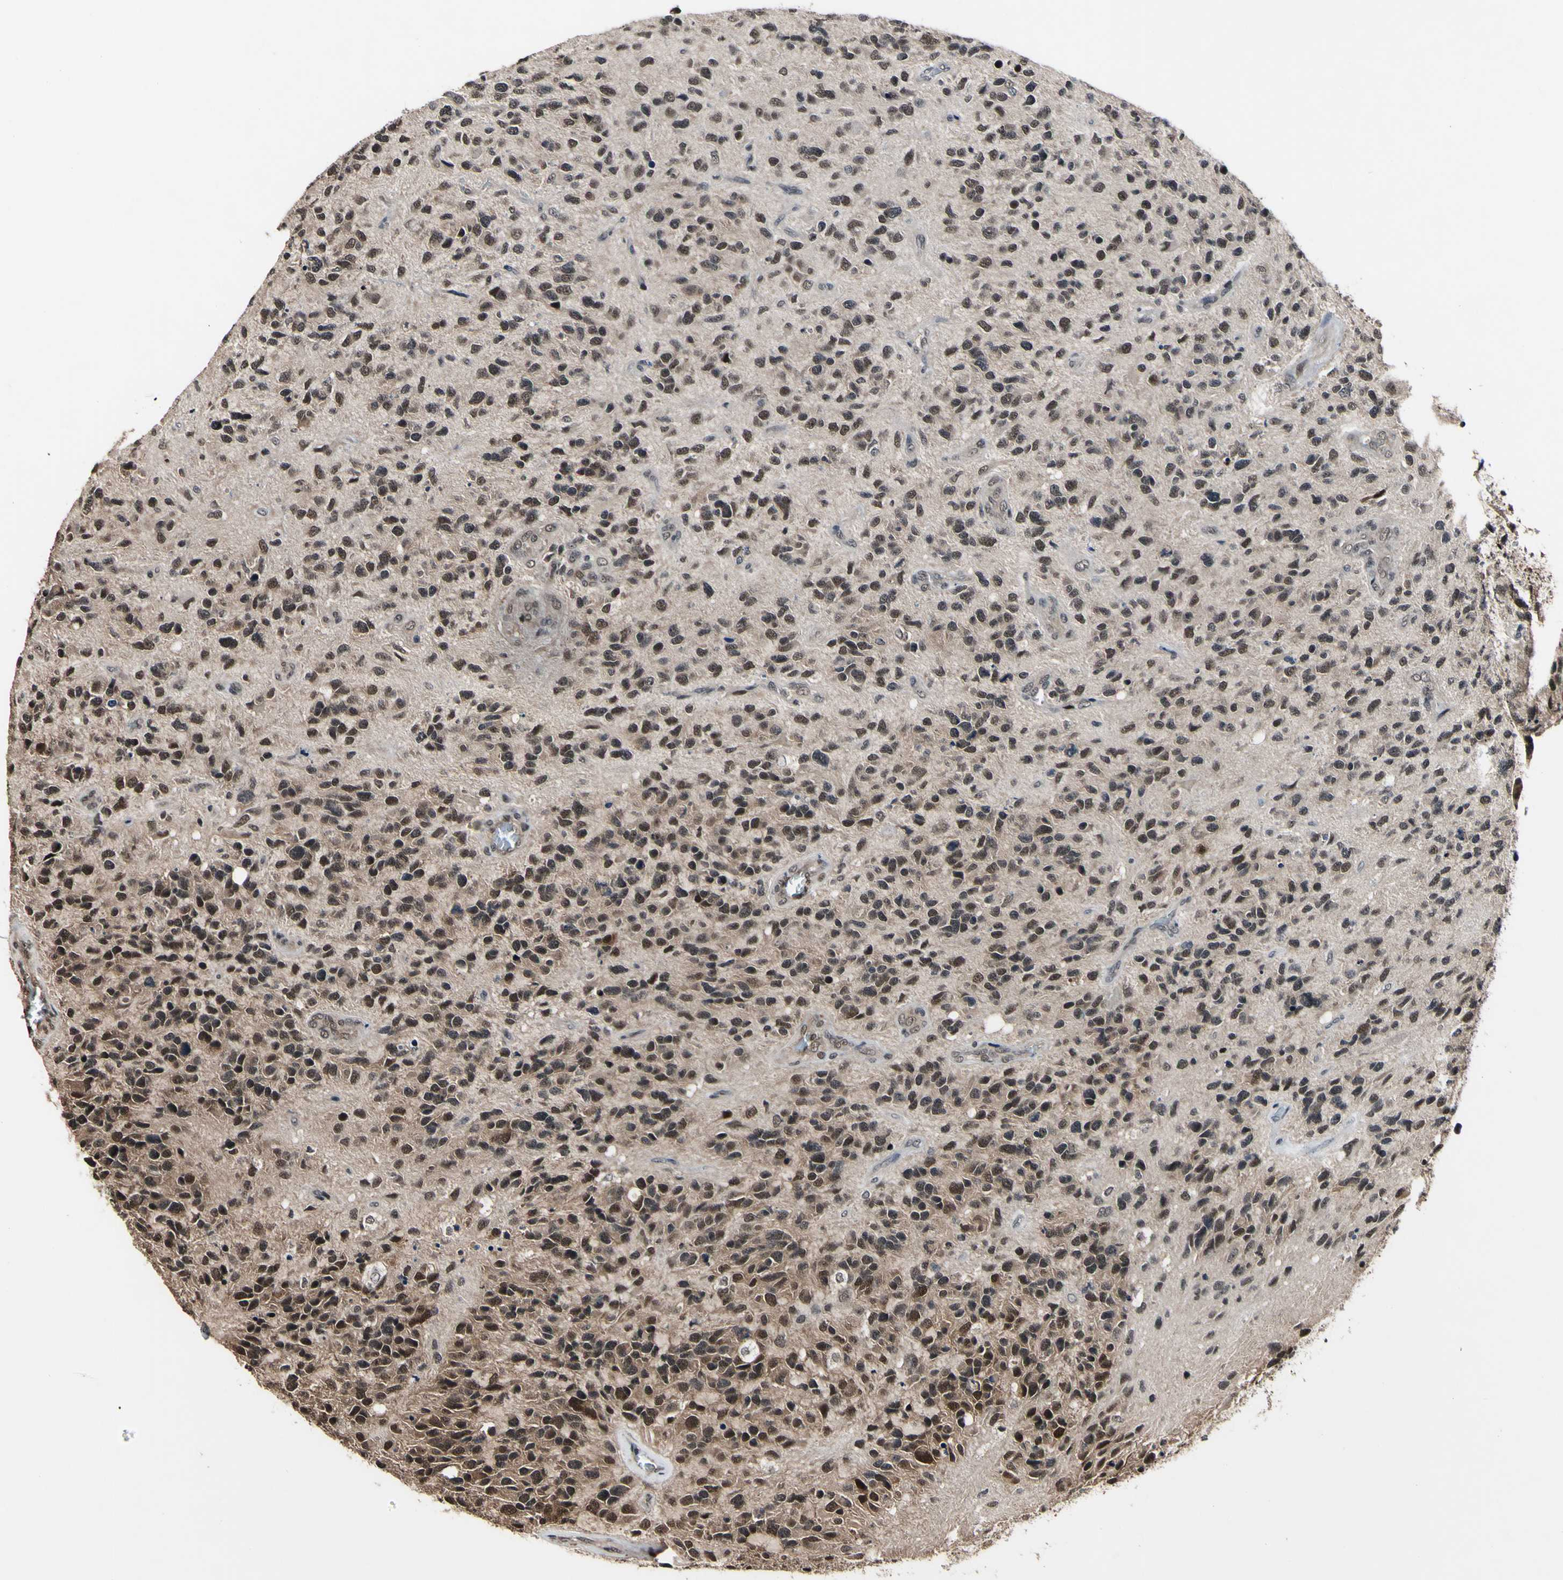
{"staining": {"intensity": "weak", "quantity": ">75%", "location": "cytoplasmic/membranous,nuclear"}, "tissue": "glioma", "cell_type": "Tumor cells", "image_type": "cancer", "snomed": [{"axis": "morphology", "description": "Glioma, malignant, High grade"}, {"axis": "topography", "description": "Brain"}], "caption": "DAB immunohistochemical staining of glioma demonstrates weak cytoplasmic/membranous and nuclear protein staining in about >75% of tumor cells.", "gene": "PSMD10", "patient": {"sex": "female", "age": 58}}